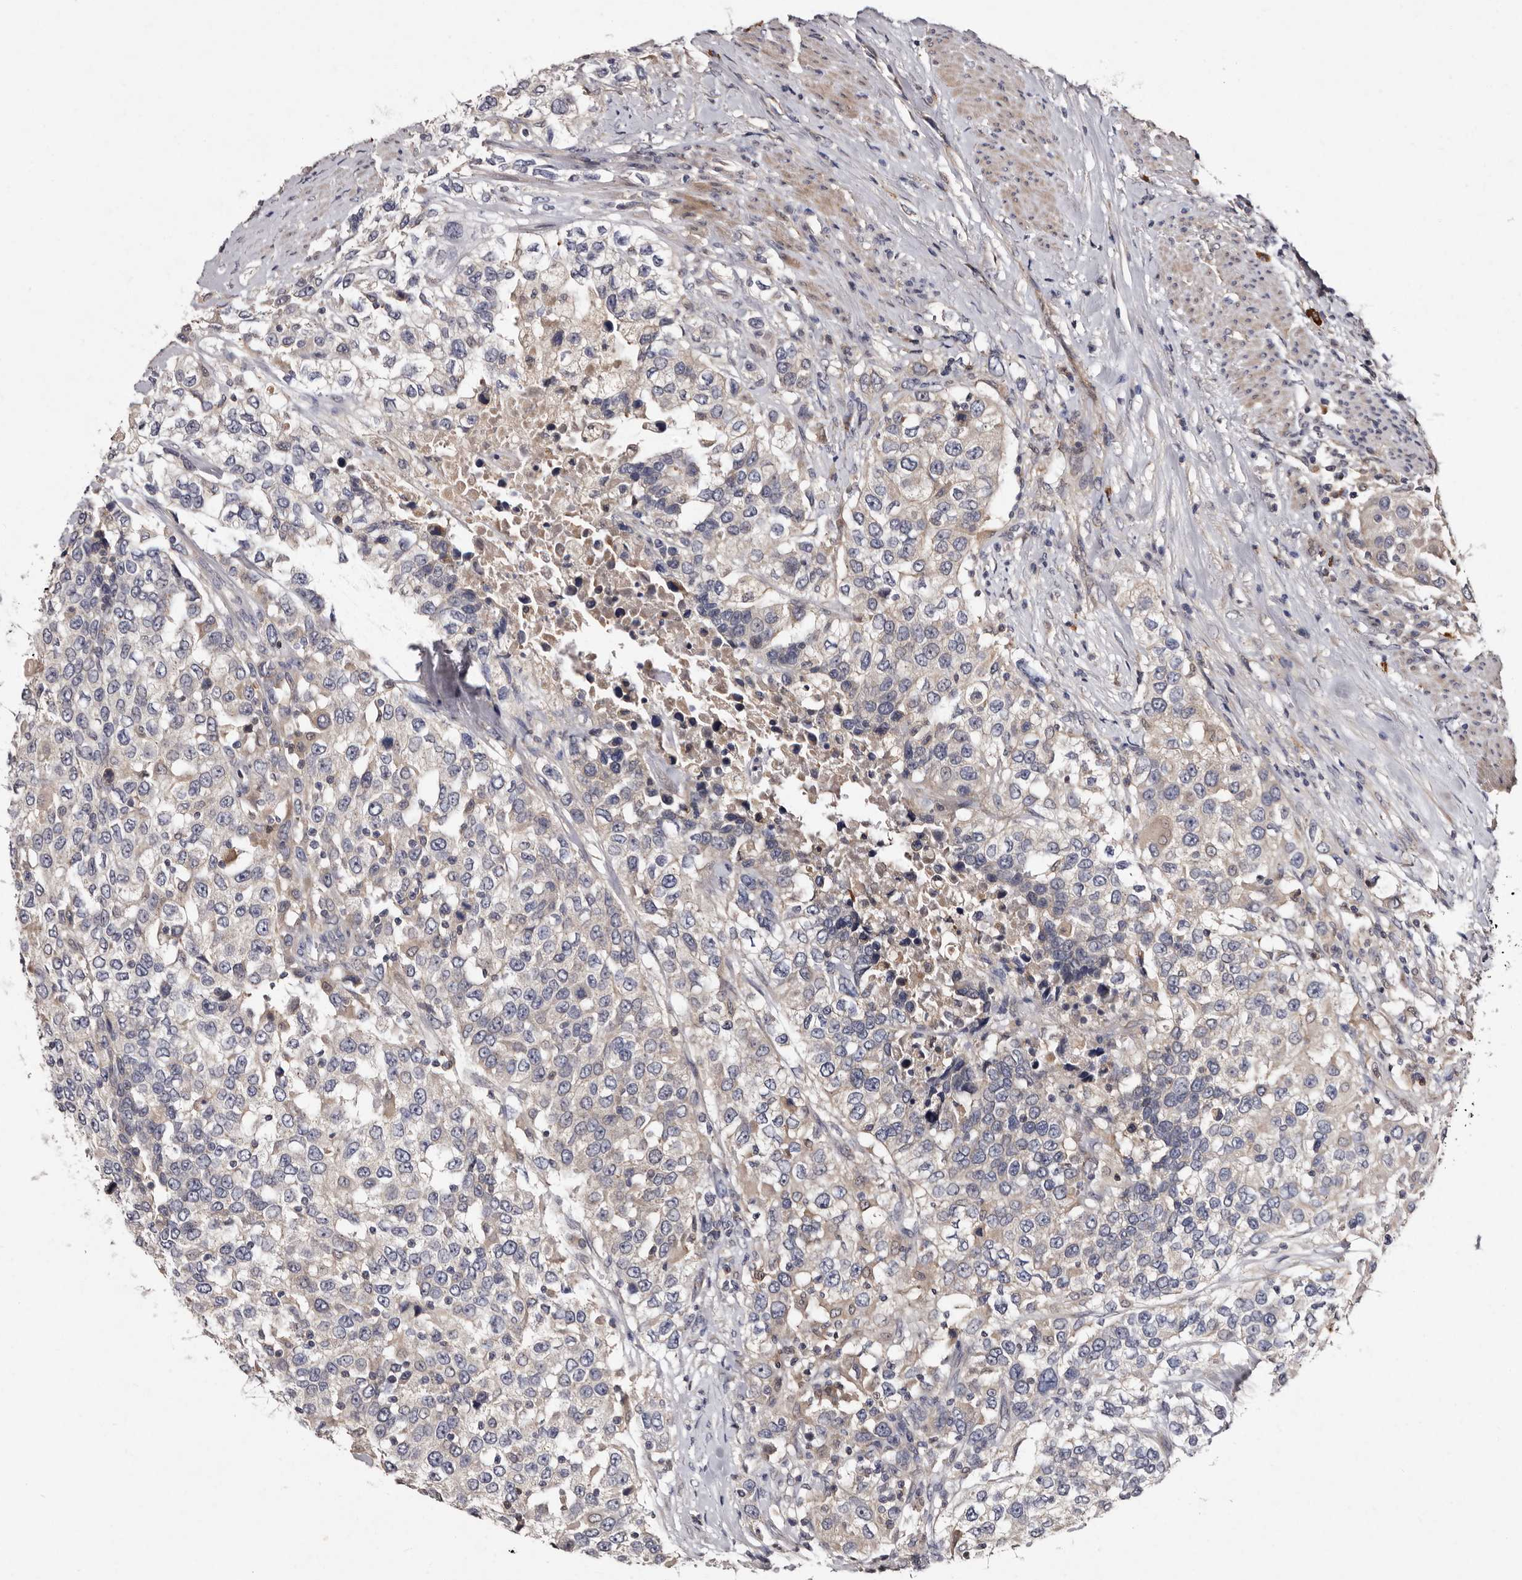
{"staining": {"intensity": "negative", "quantity": "none", "location": "none"}, "tissue": "urothelial cancer", "cell_type": "Tumor cells", "image_type": "cancer", "snomed": [{"axis": "morphology", "description": "Urothelial carcinoma, High grade"}, {"axis": "topography", "description": "Urinary bladder"}], "caption": "Urothelial carcinoma (high-grade) was stained to show a protein in brown. There is no significant expression in tumor cells.", "gene": "DNPH1", "patient": {"sex": "female", "age": 80}}